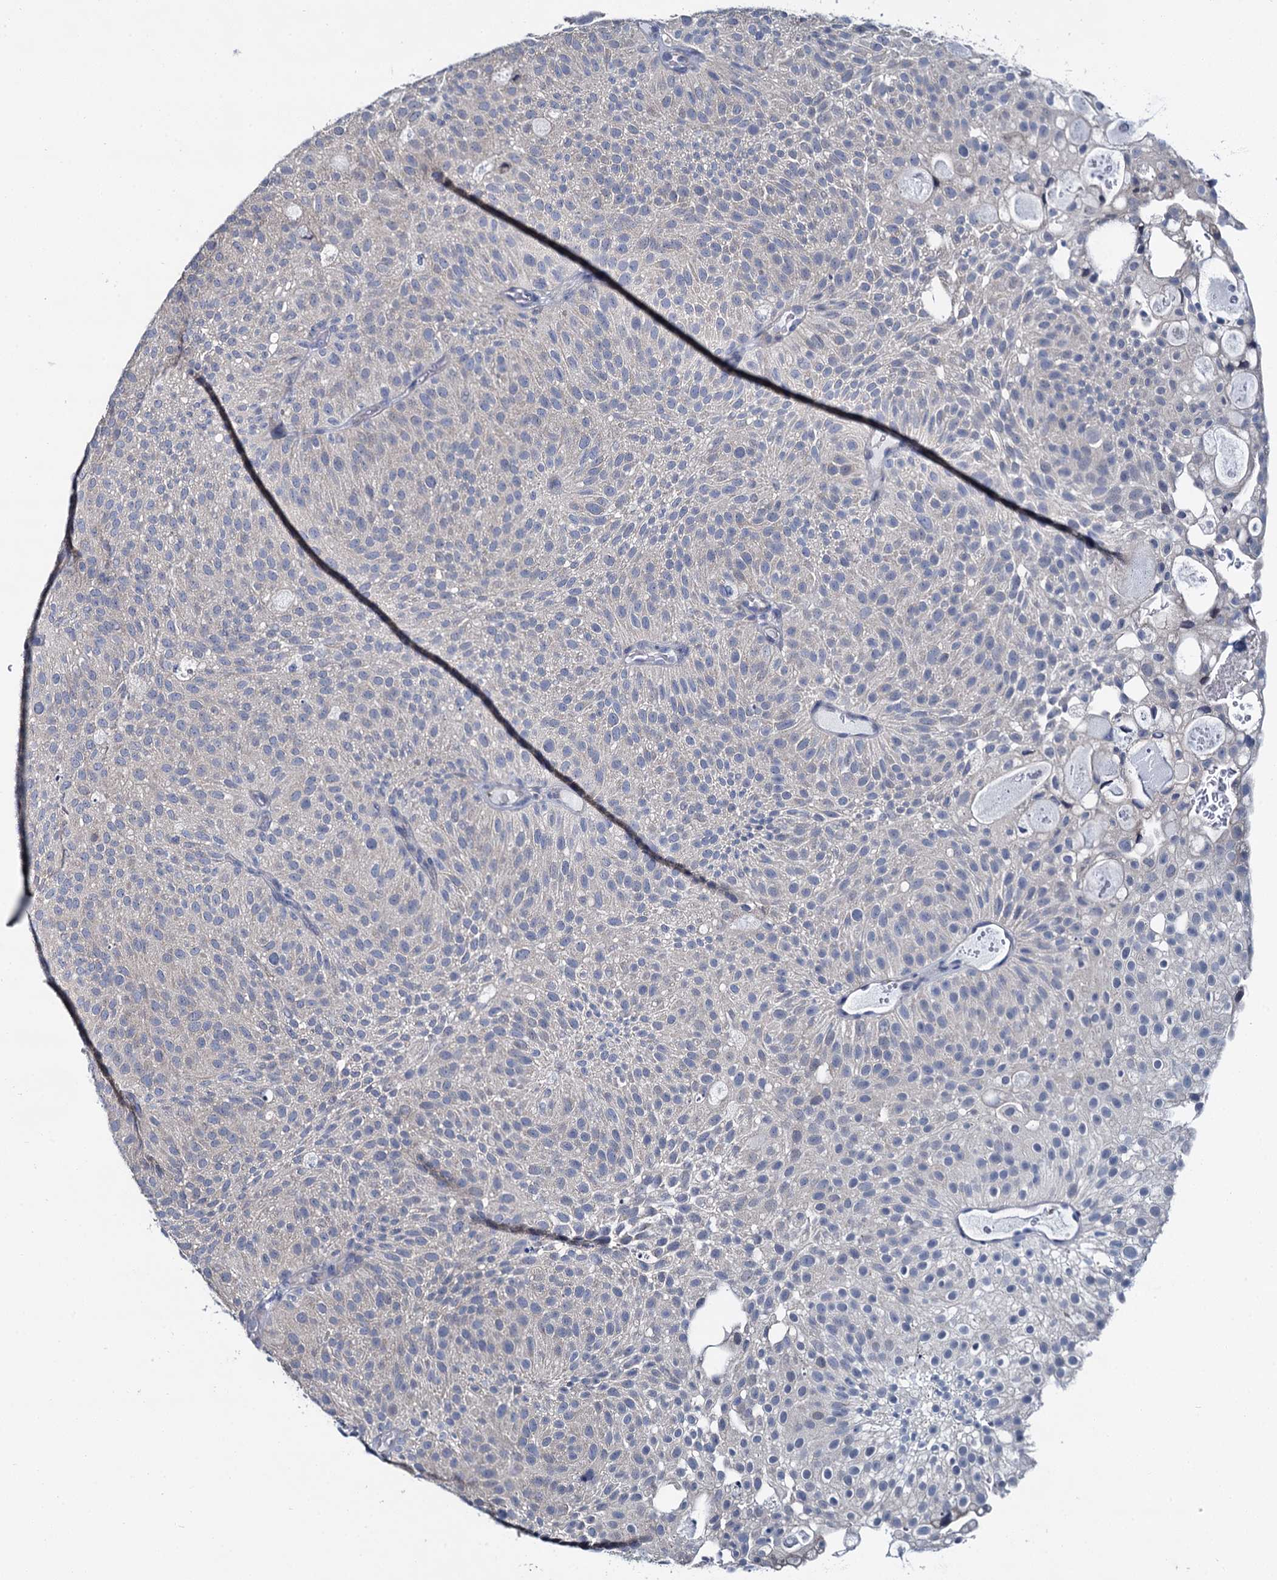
{"staining": {"intensity": "negative", "quantity": "none", "location": "none"}, "tissue": "urothelial cancer", "cell_type": "Tumor cells", "image_type": "cancer", "snomed": [{"axis": "morphology", "description": "Urothelial carcinoma, Low grade"}, {"axis": "topography", "description": "Urinary bladder"}], "caption": "This is an immunohistochemistry (IHC) image of urothelial cancer. There is no positivity in tumor cells.", "gene": "MIOX", "patient": {"sex": "male", "age": 78}}